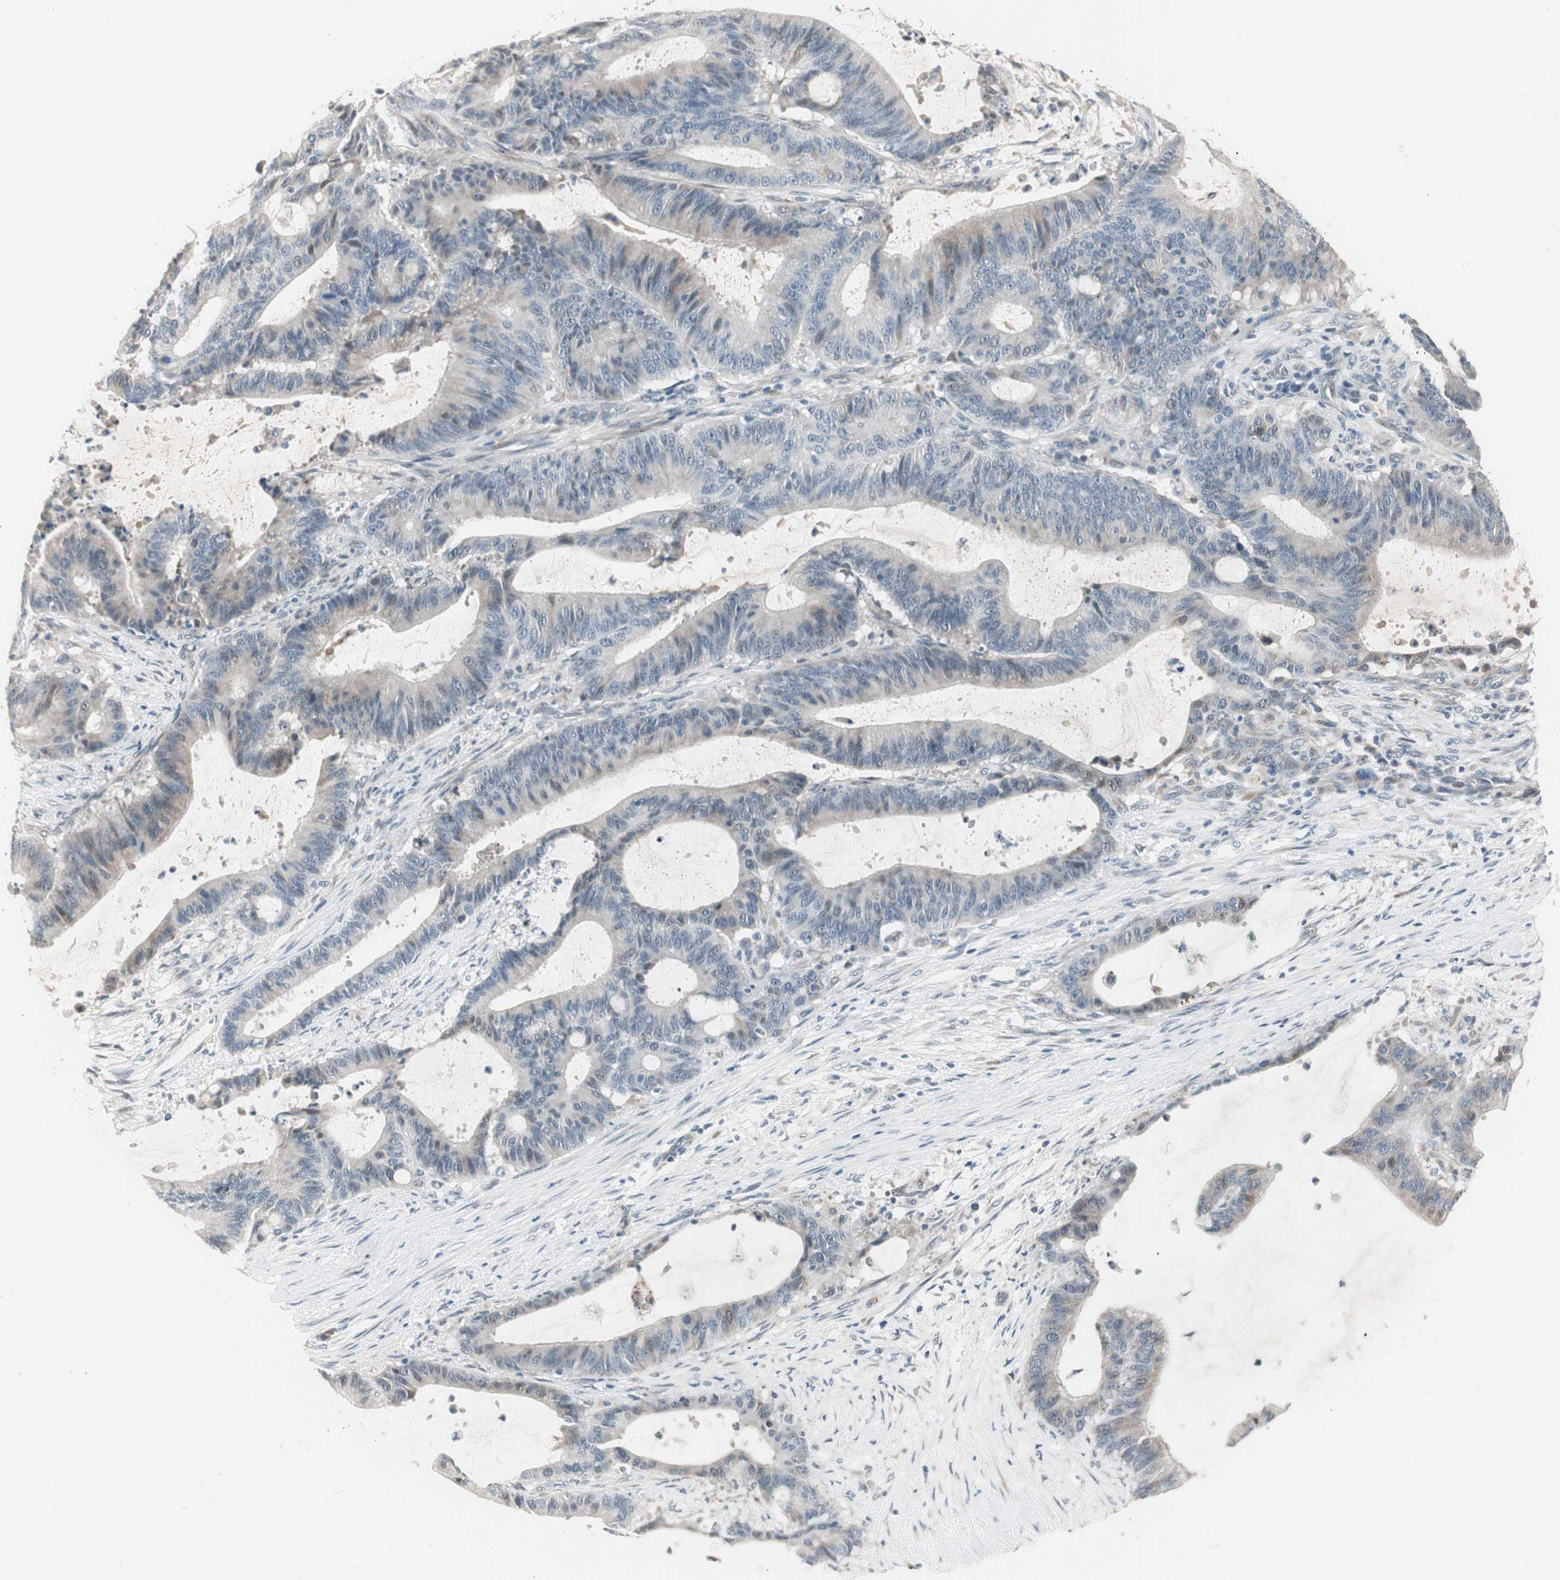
{"staining": {"intensity": "weak", "quantity": "25%-75%", "location": "cytoplasmic/membranous"}, "tissue": "liver cancer", "cell_type": "Tumor cells", "image_type": "cancer", "snomed": [{"axis": "morphology", "description": "Cholangiocarcinoma"}, {"axis": "topography", "description": "Liver"}], "caption": "Protein expression analysis of liver cholangiocarcinoma exhibits weak cytoplasmic/membranous expression in approximately 25%-75% of tumor cells. (DAB IHC with brightfield microscopy, high magnification).", "gene": "PDZK1", "patient": {"sex": "female", "age": 73}}